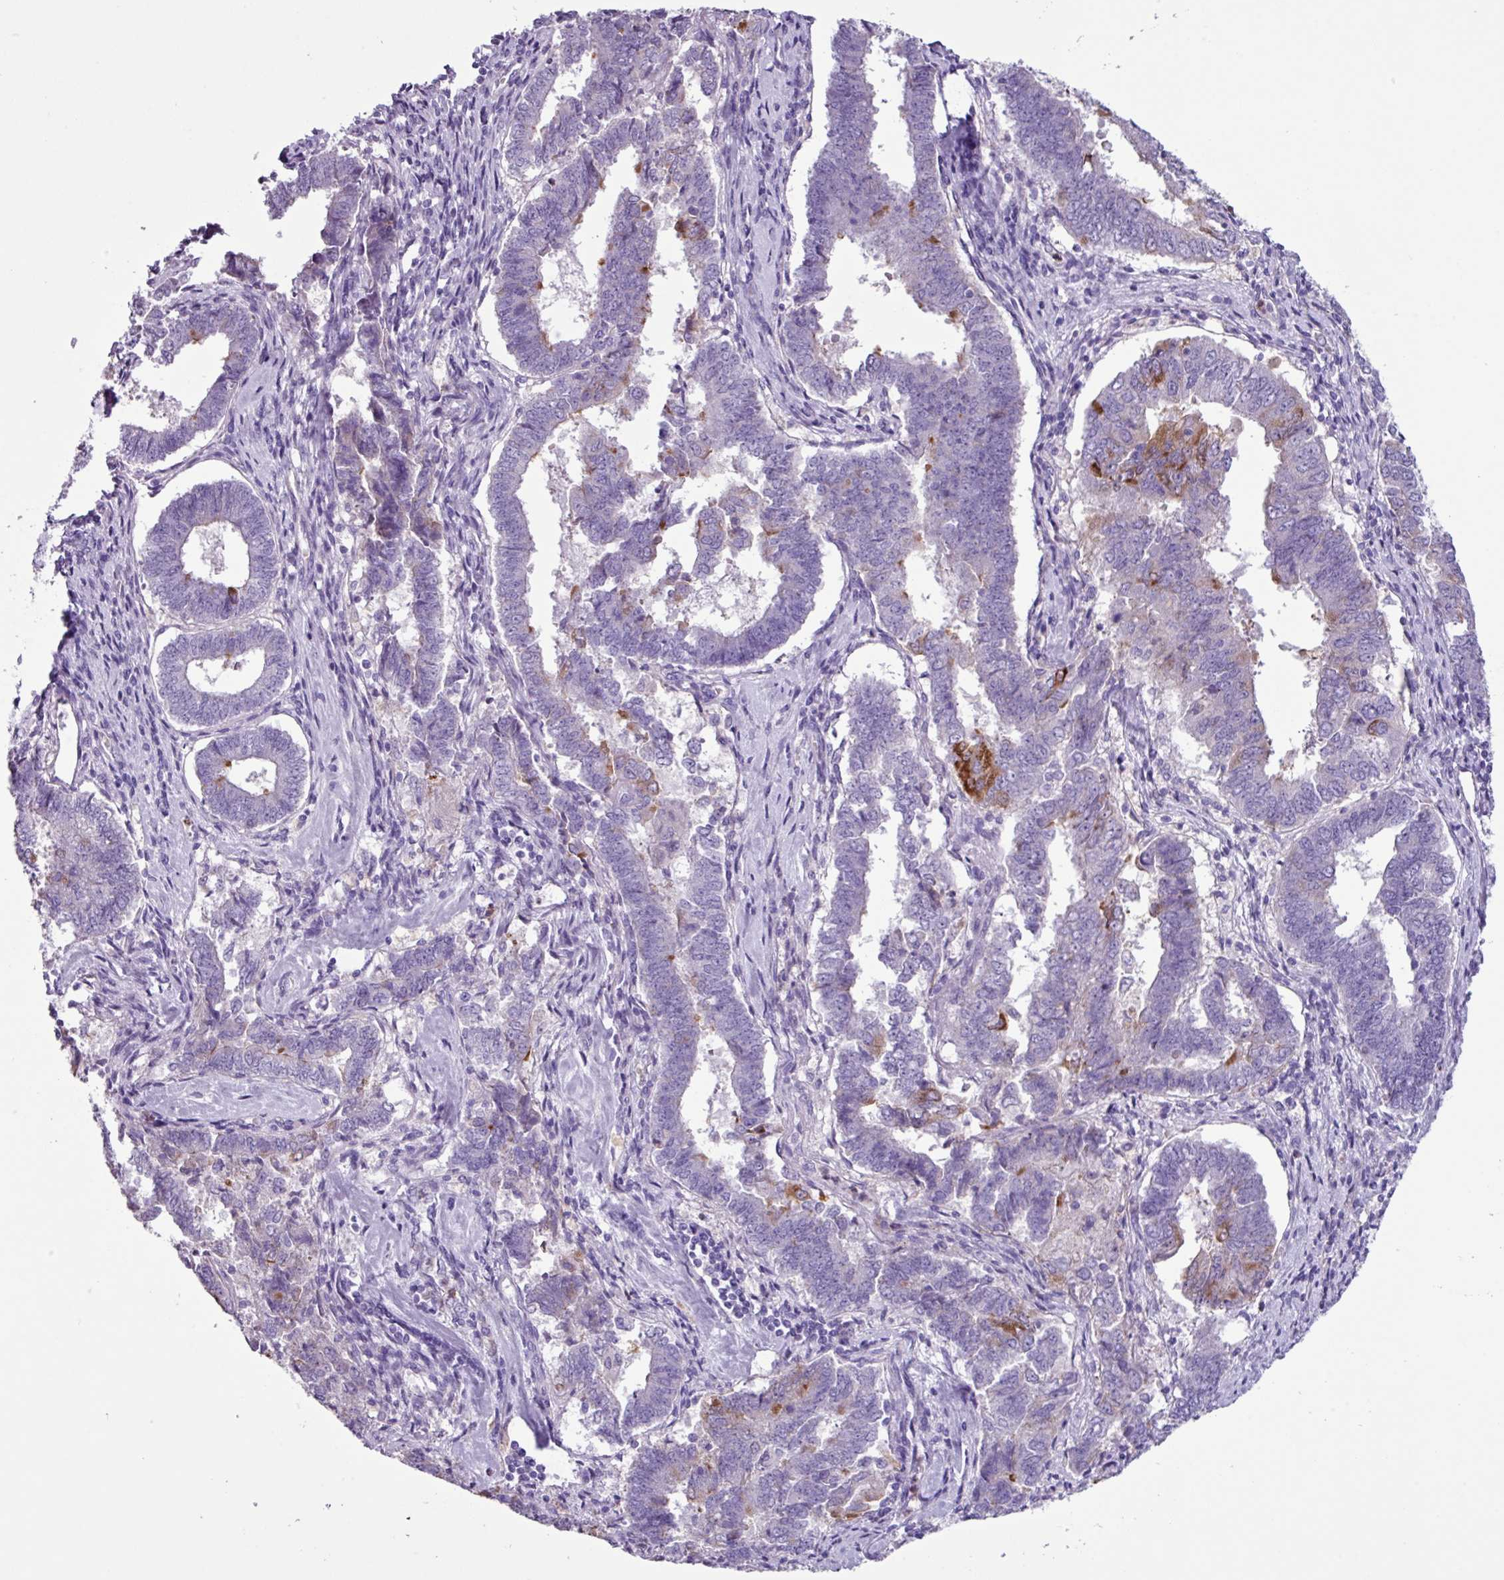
{"staining": {"intensity": "moderate", "quantity": "<25%", "location": "cytoplasmic/membranous"}, "tissue": "endometrial cancer", "cell_type": "Tumor cells", "image_type": "cancer", "snomed": [{"axis": "morphology", "description": "Adenocarcinoma, NOS"}, {"axis": "topography", "description": "Endometrium"}], "caption": "Protein staining of endometrial cancer (adenocarcinoma) tissue demonstrates moderate cytoplasmic/membranous staining in about <25% of tumor cells. The staining was performed using DAB (3,3'-diaminobenzidine), with brown indicating positive protein expression. Nuclei are stained blue with hematoxylin.", "gene": "CYSTM1", "patient": {"sex": "female", "age": 72}}